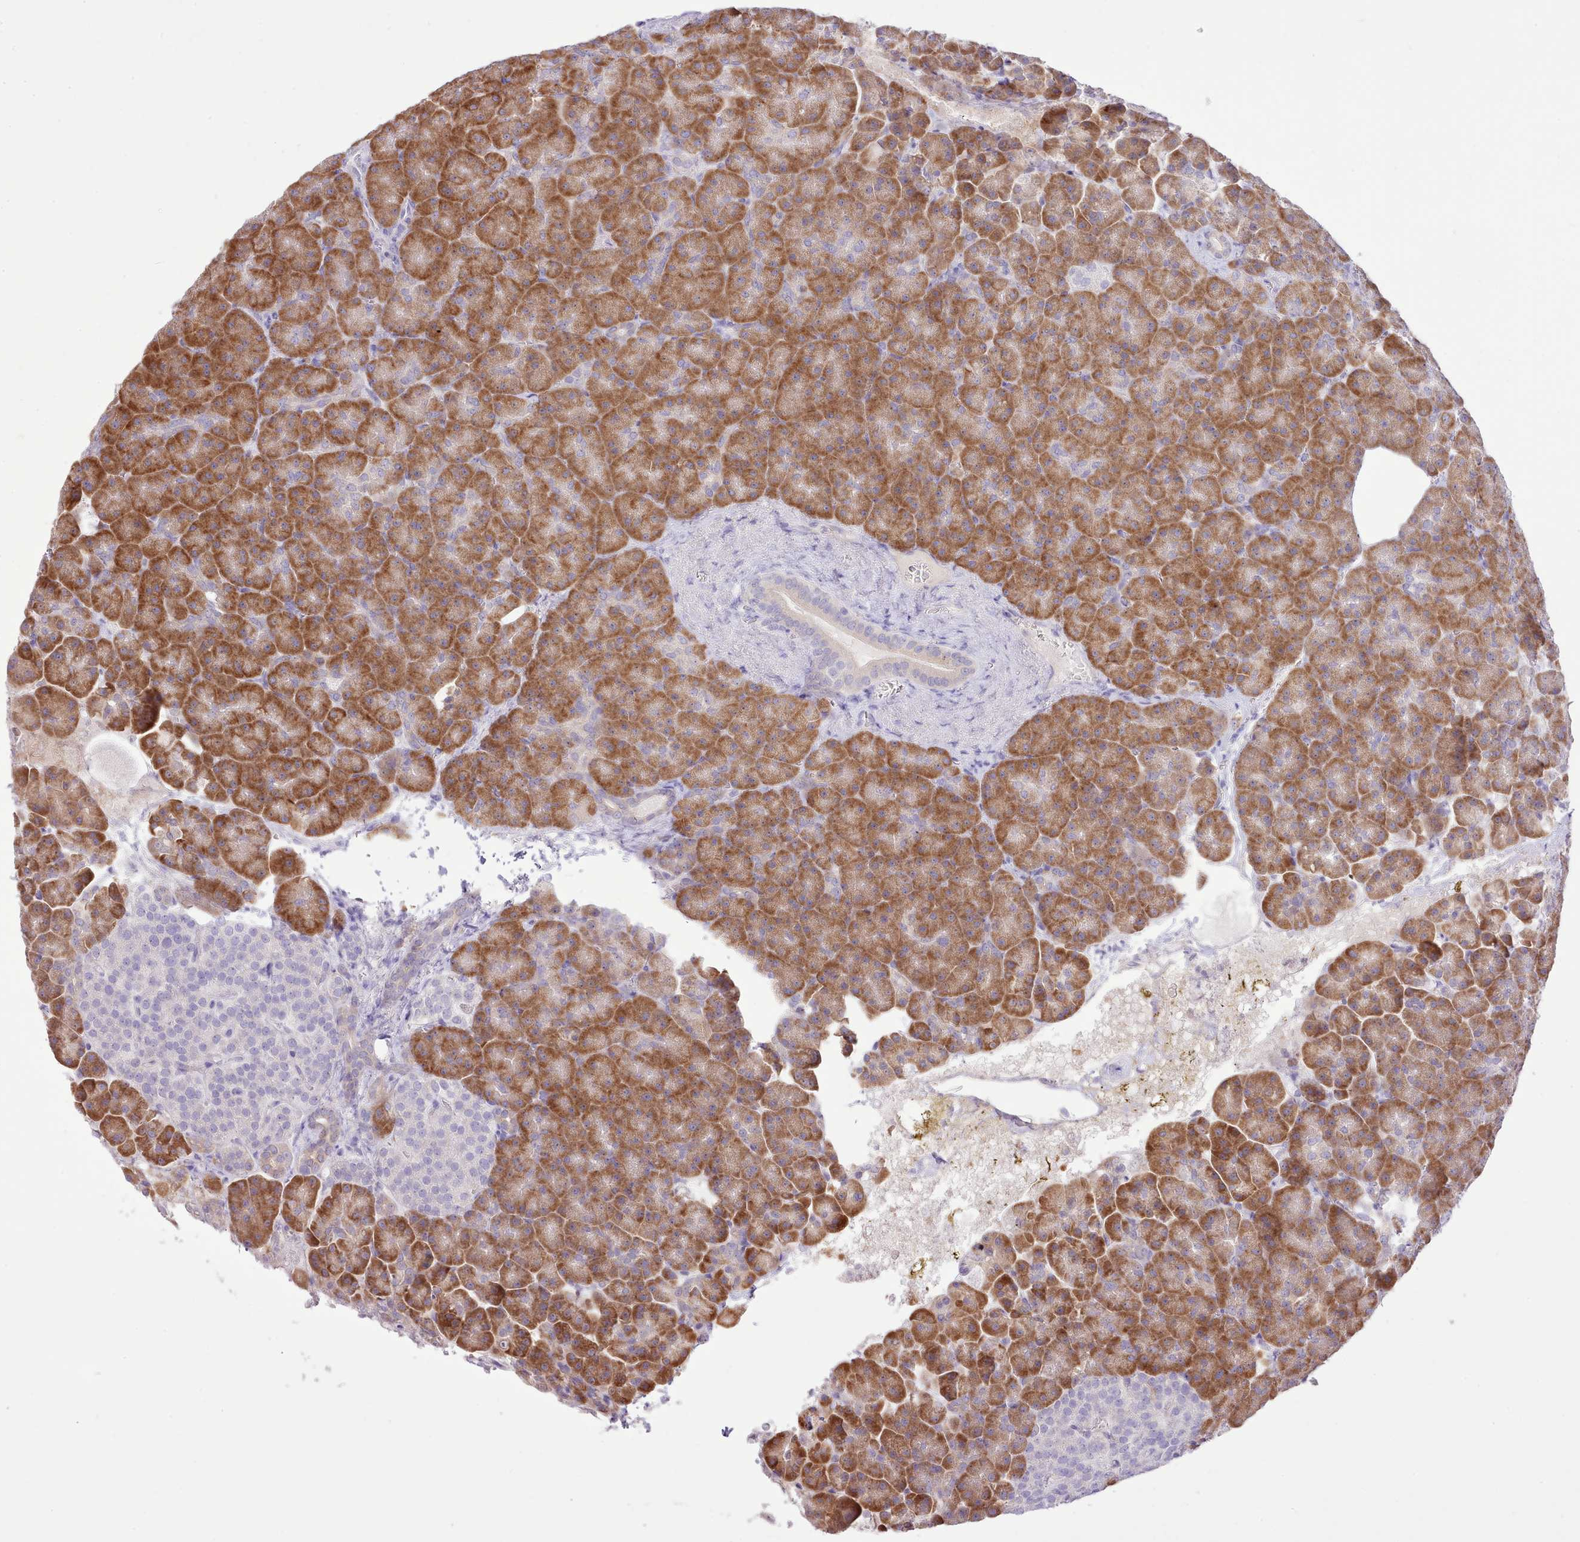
{"staining": {"intensity": "moderate", "quantity": ">75%", "location": "cytoplasmic/membranous"}, "tissue": "pancreas", "cell_type": "Exocrine glandular cells", "image_type": "normal", "snomed": [{"axis": "morphology", "description": "Normal tissue, NOS"}, {"axis": "topography", "description": "Pancreas"}], "caption": "Immunohistochemistry staining of unremarkable pancreas, which displays medium levels of moderate cytoplasmic/membranous positivity in about >75% of exocrine glandular cells indicating moderate cytoplasmic/membranous protein positivity. The staining was performed using DAB (3,3'-diaminobenzidine) (brown) for protein detection and nuclei were counterstained in hematoxylin (blue).", "gene": "CCL1", "patient": {"sex": "female", "age": 74}}